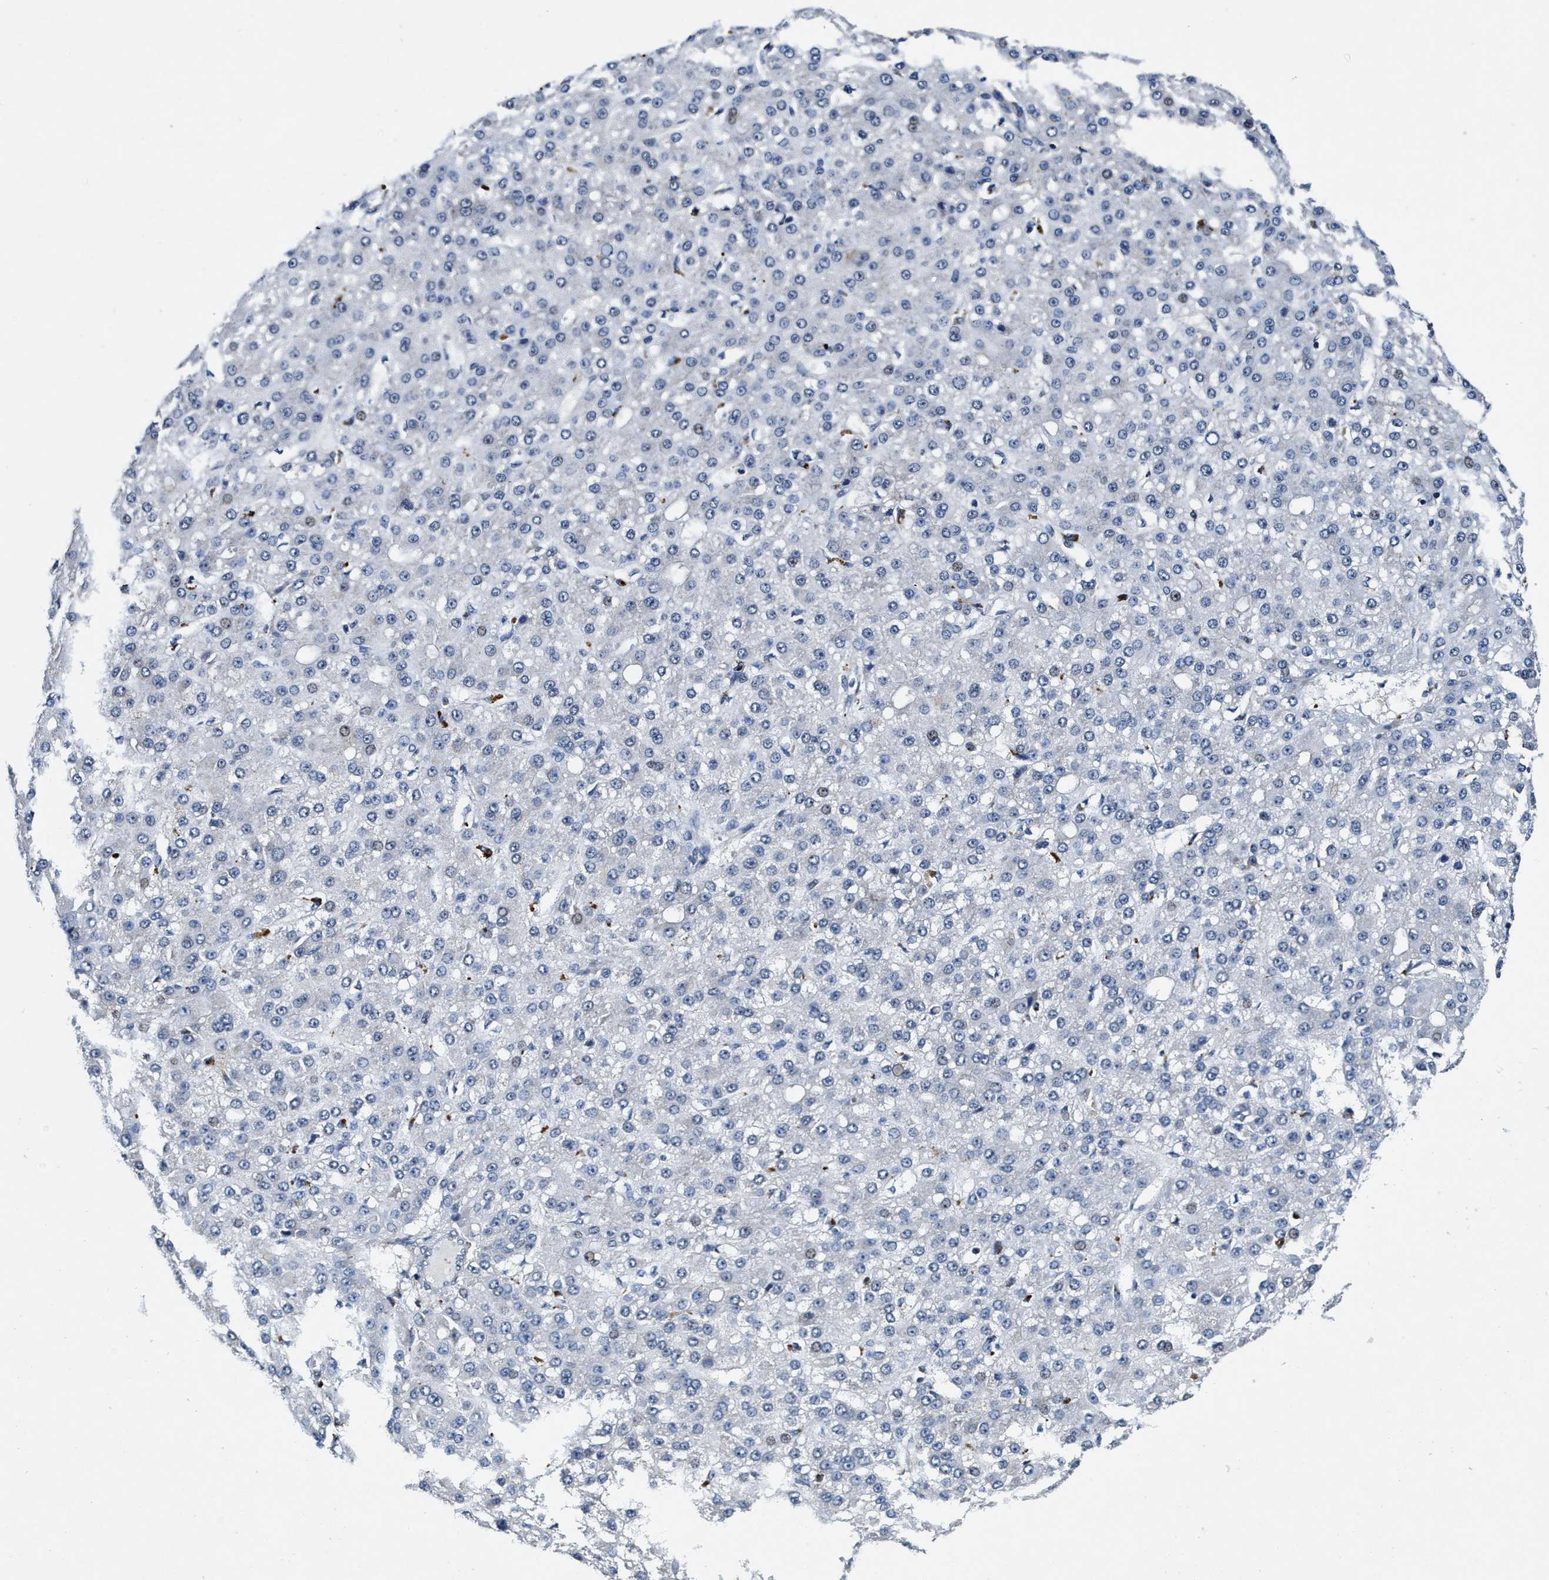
{"staining": {"intensity": "negative", "quantity": "none", "location": "none"}, "tissue": "liver cancer", "cell_type": "Tumor cells", "image_type": "cancer", "snomed": [{"axis": "morphology", "description": "Carcinoma, Hepatocellular, NOS"}, {"axis": "topography", "description": "Liver"}], "caption": "Human liver cancer stained for a protein using IHC exhibits no expression in tumor cells.", "gene": "C2orf66", "patient": {"sex": "male", "age": 67}}